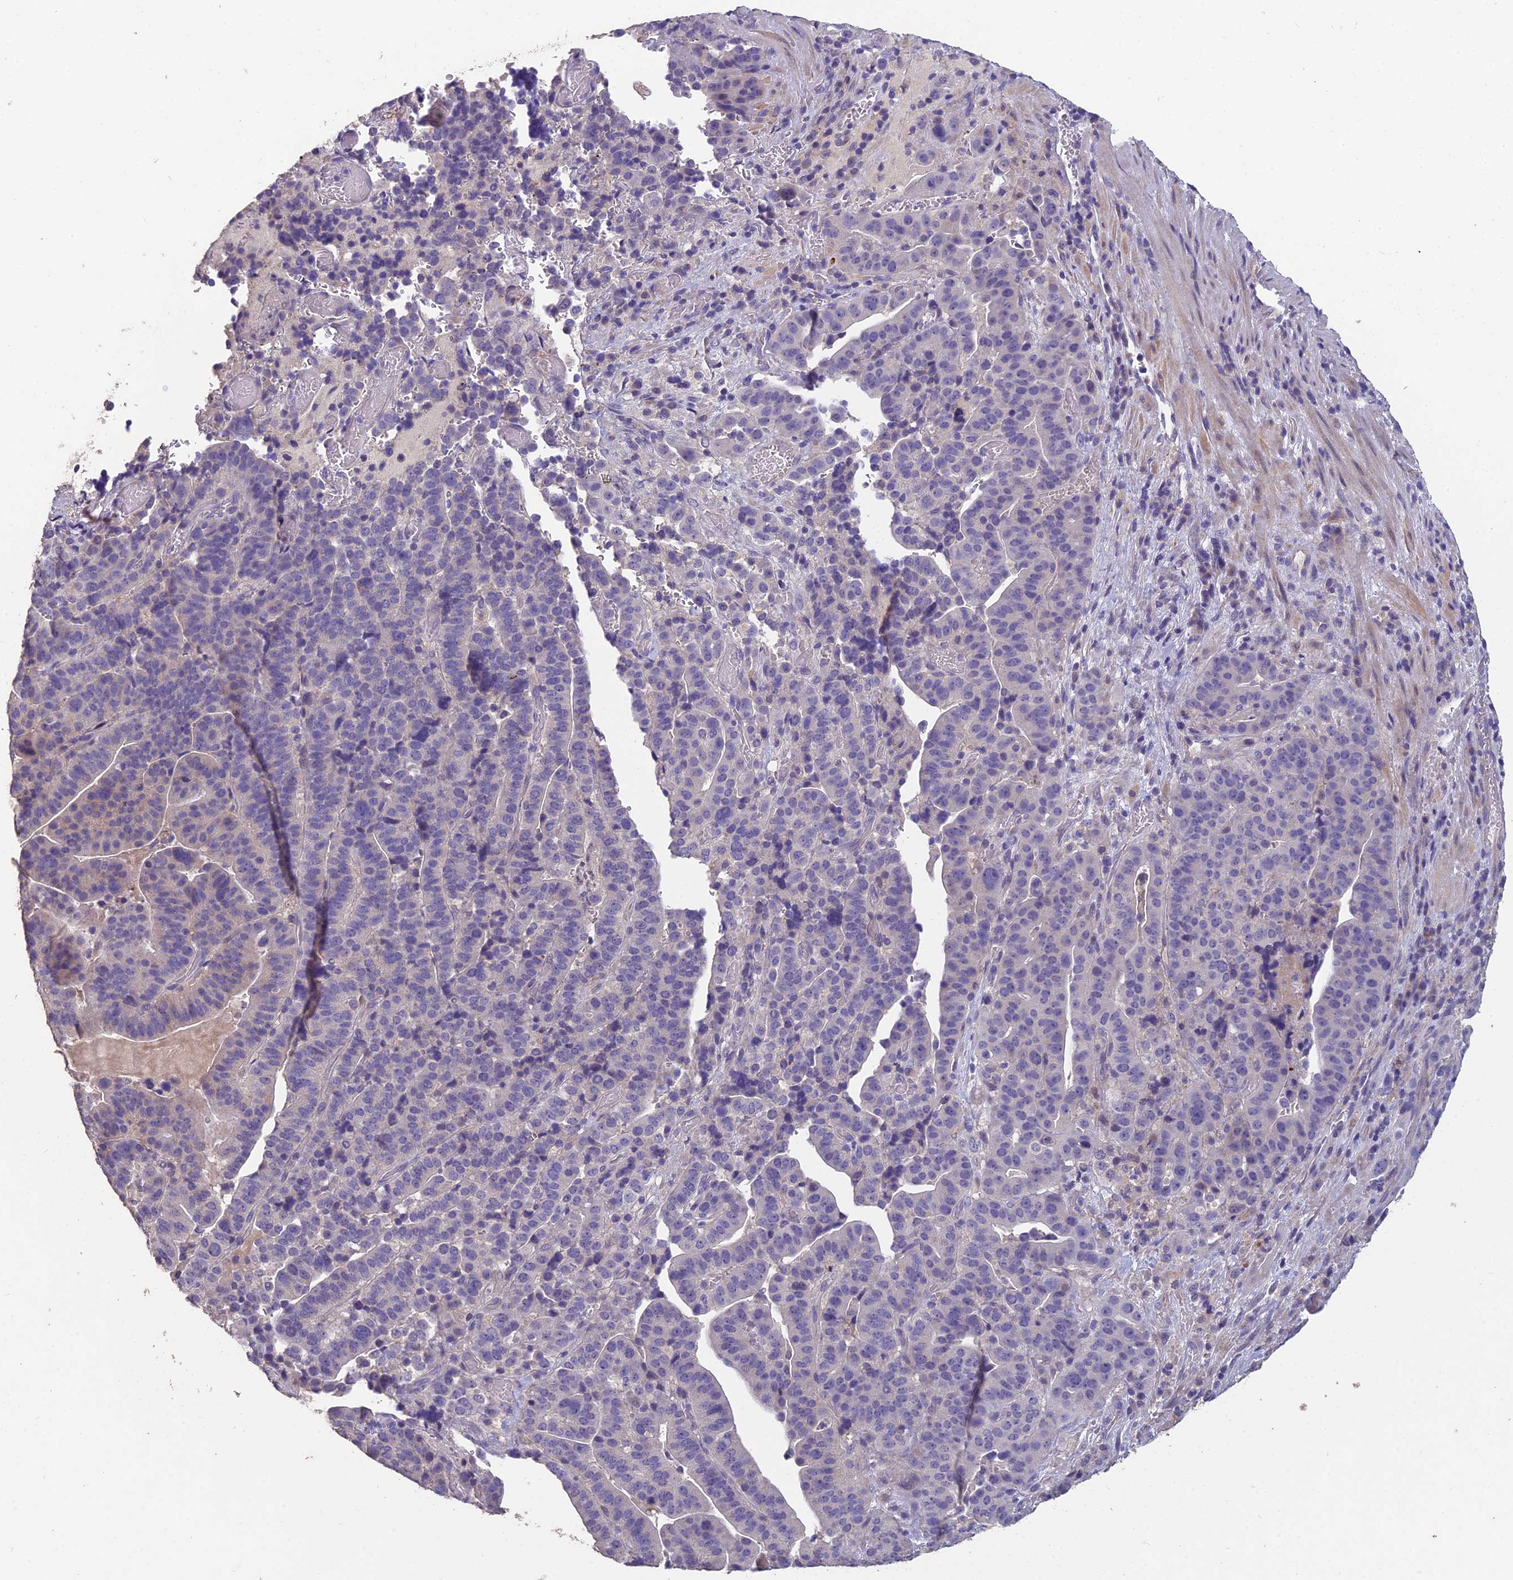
{"staining": {"intensity": "negative", "quantity": "none", "location": "none"}, "tissue": "stomach cancer", "cell_type": "Tumor cells", "image_type": "cancer", "snomed": [{"axis": "morphology", "description": "Adenocarcinoma, NOS"}, {"axis": "topography", "description": "Stomach"}], "caption": "Immunohistochemistry of human stomach adenocarcinoma shows no staining in tumor cells.", "gene": "CEACAM16", "patient": {"sex": "male", "age": 48}}